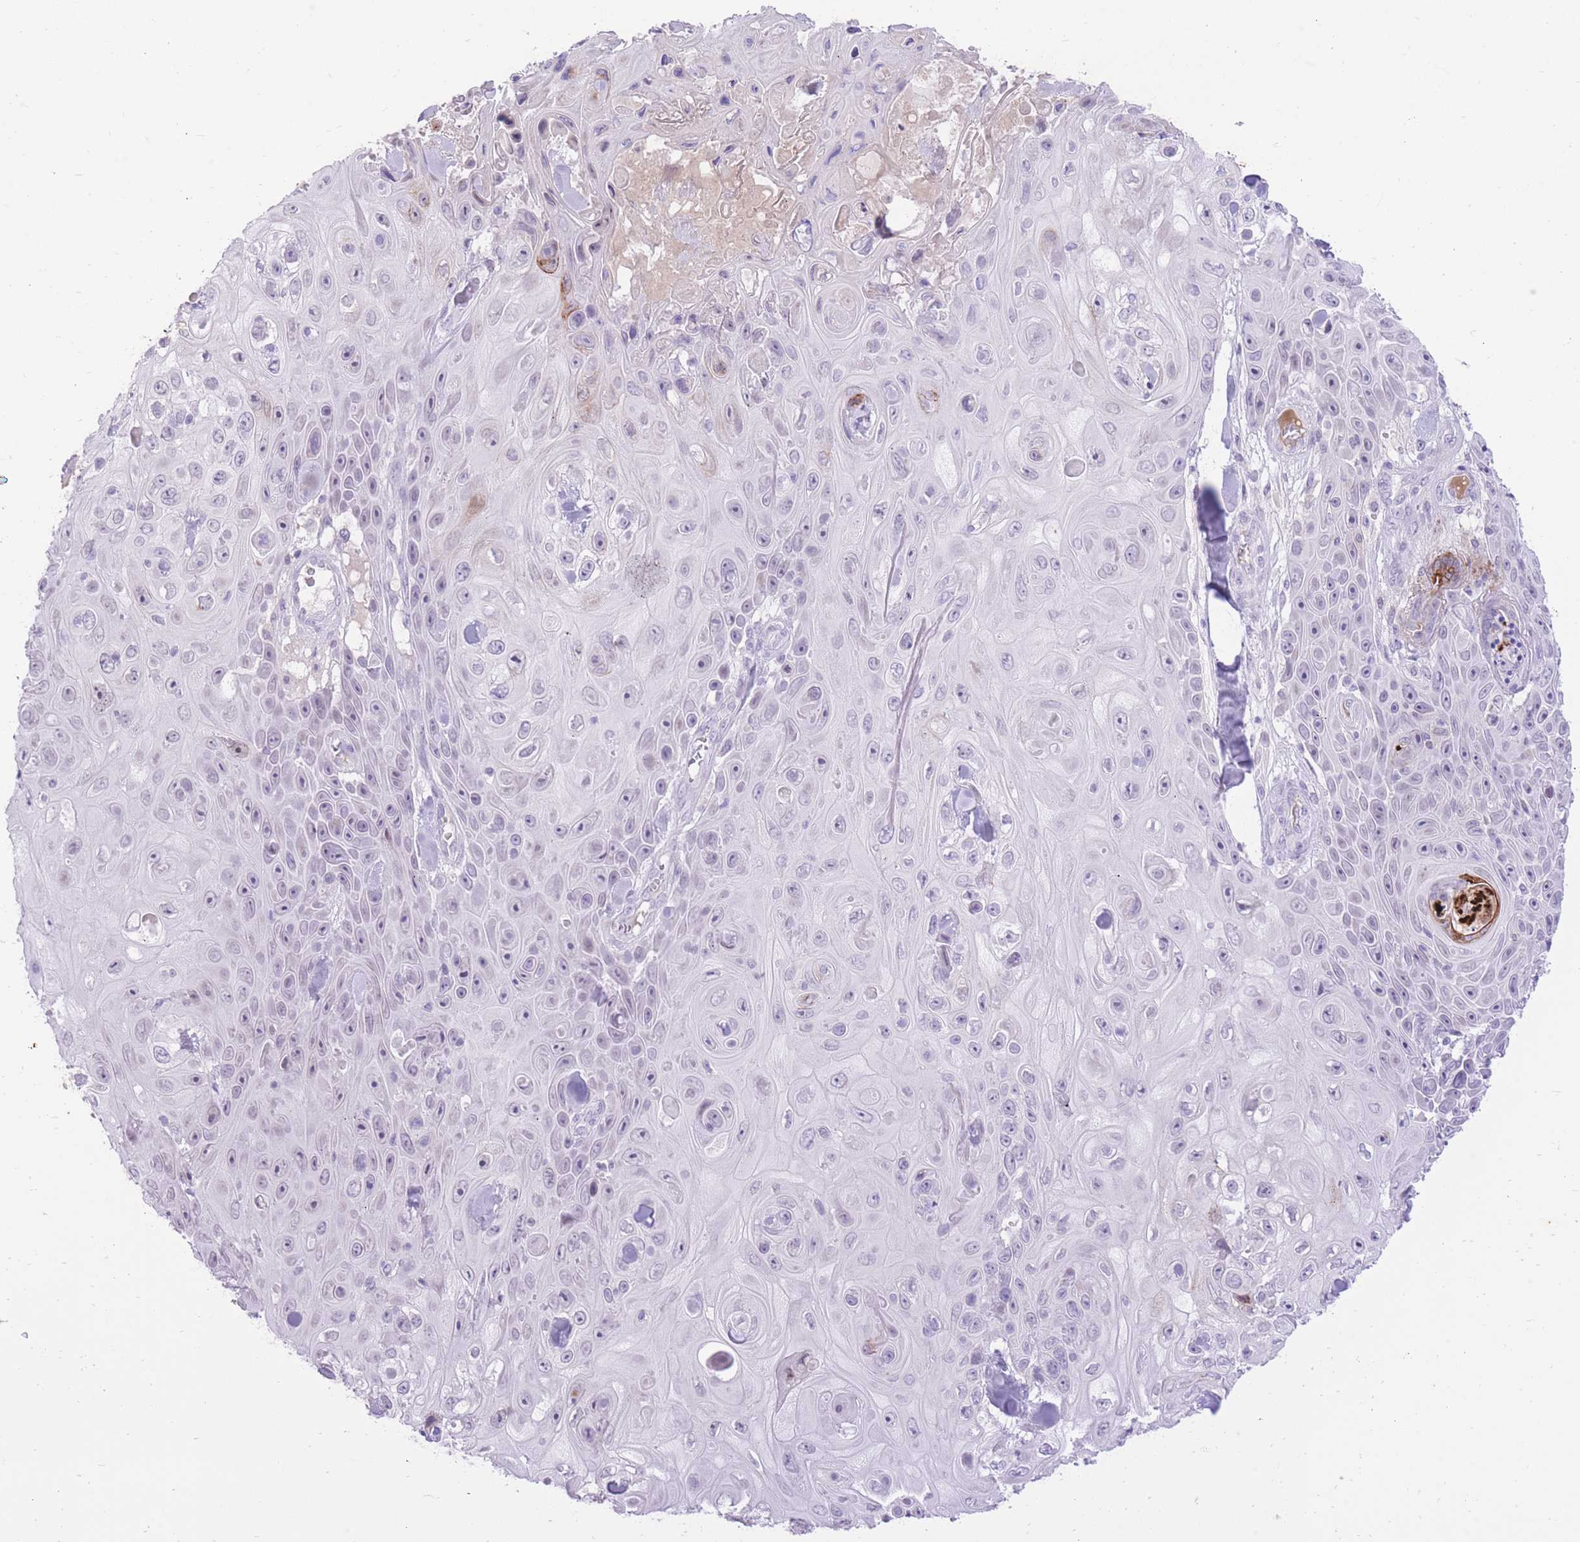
{"staining": {"intensity": "negative", "quantity": "none", "location": "none"}, "tissue": "skin cancer", "cell_type": "Tumor cells", "image_type": "cancer", "snomed": [{"axis": "morphology", "description": "Squamous cell carcinoma, NOS"}, {"axis": "topography", "description": "Skin"}], "caption": "The immunohistochemistry micrograph has no significant staining in tumor cells of skin cancer (squamous cell carcinoma) tissue.", "gene": "MEIS3", "patient": {"sex": "male", "age": 82}}